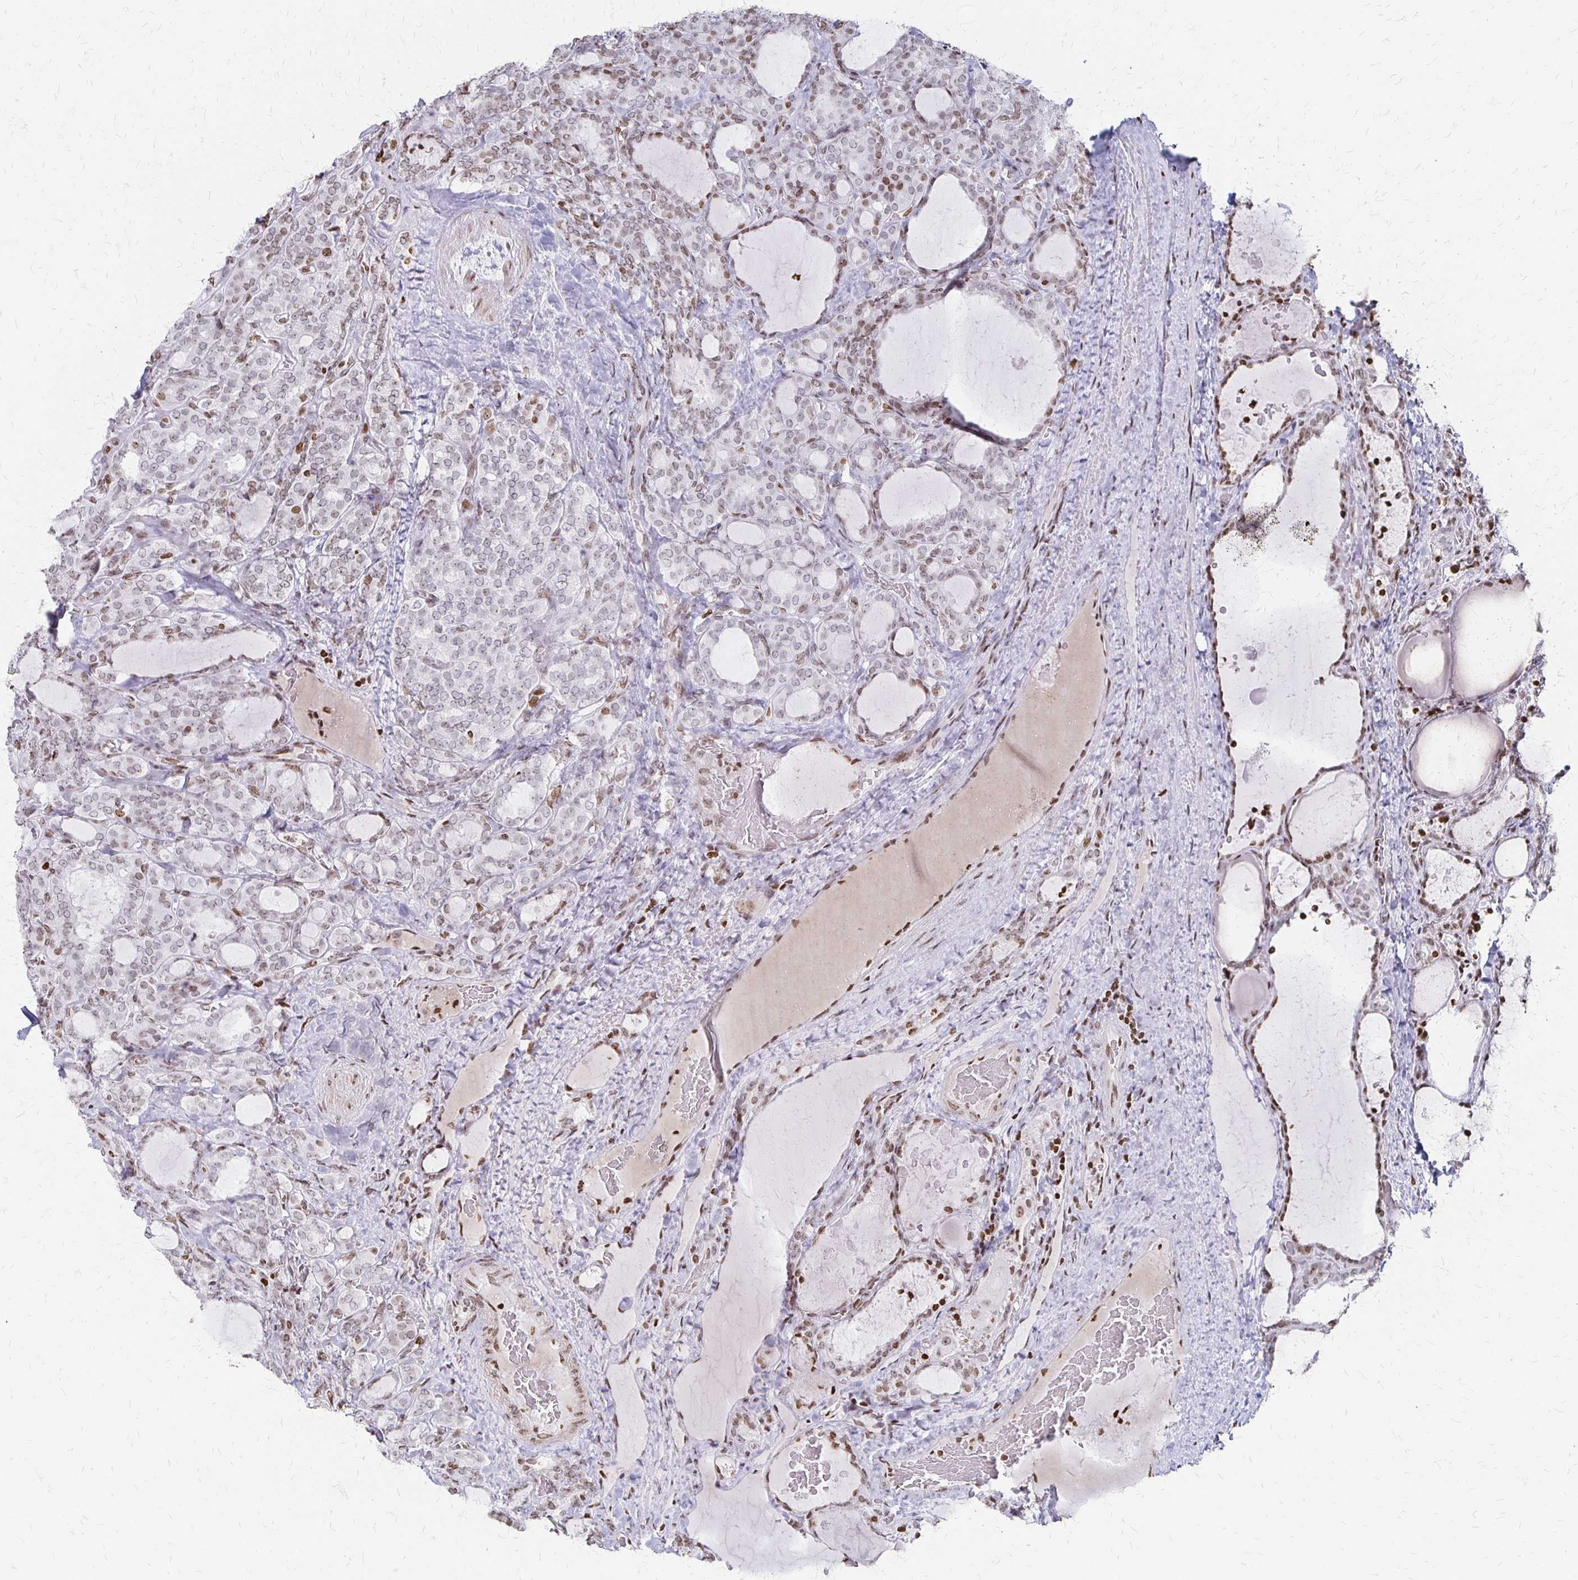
{"staining": {"intensity": "moderate", "quantity": "25%-75%", "location": "nuclear"}, "tissue": "thyroid cancer", "cell_type": "Tumor cells", "image_type": "cancer", "snomed": [{"axis": "morphology", "description": "Normal tissue, NOS"}, {"axis": "morphology", "description": "Follicular adenoma carcinoma, NOS"}, {"axis": "topography", "description": "Thyroid gland"}], "caption": "An IHC photomicrograph of neoplastic tissue is shown. Protein staining in brown highlights moderate nuclear positivity in follicular adenoma carcinoma (thyroid) within tumor cells.", "gene": "ZNF280C", "patient": {"sex": "female", "age": 31}}